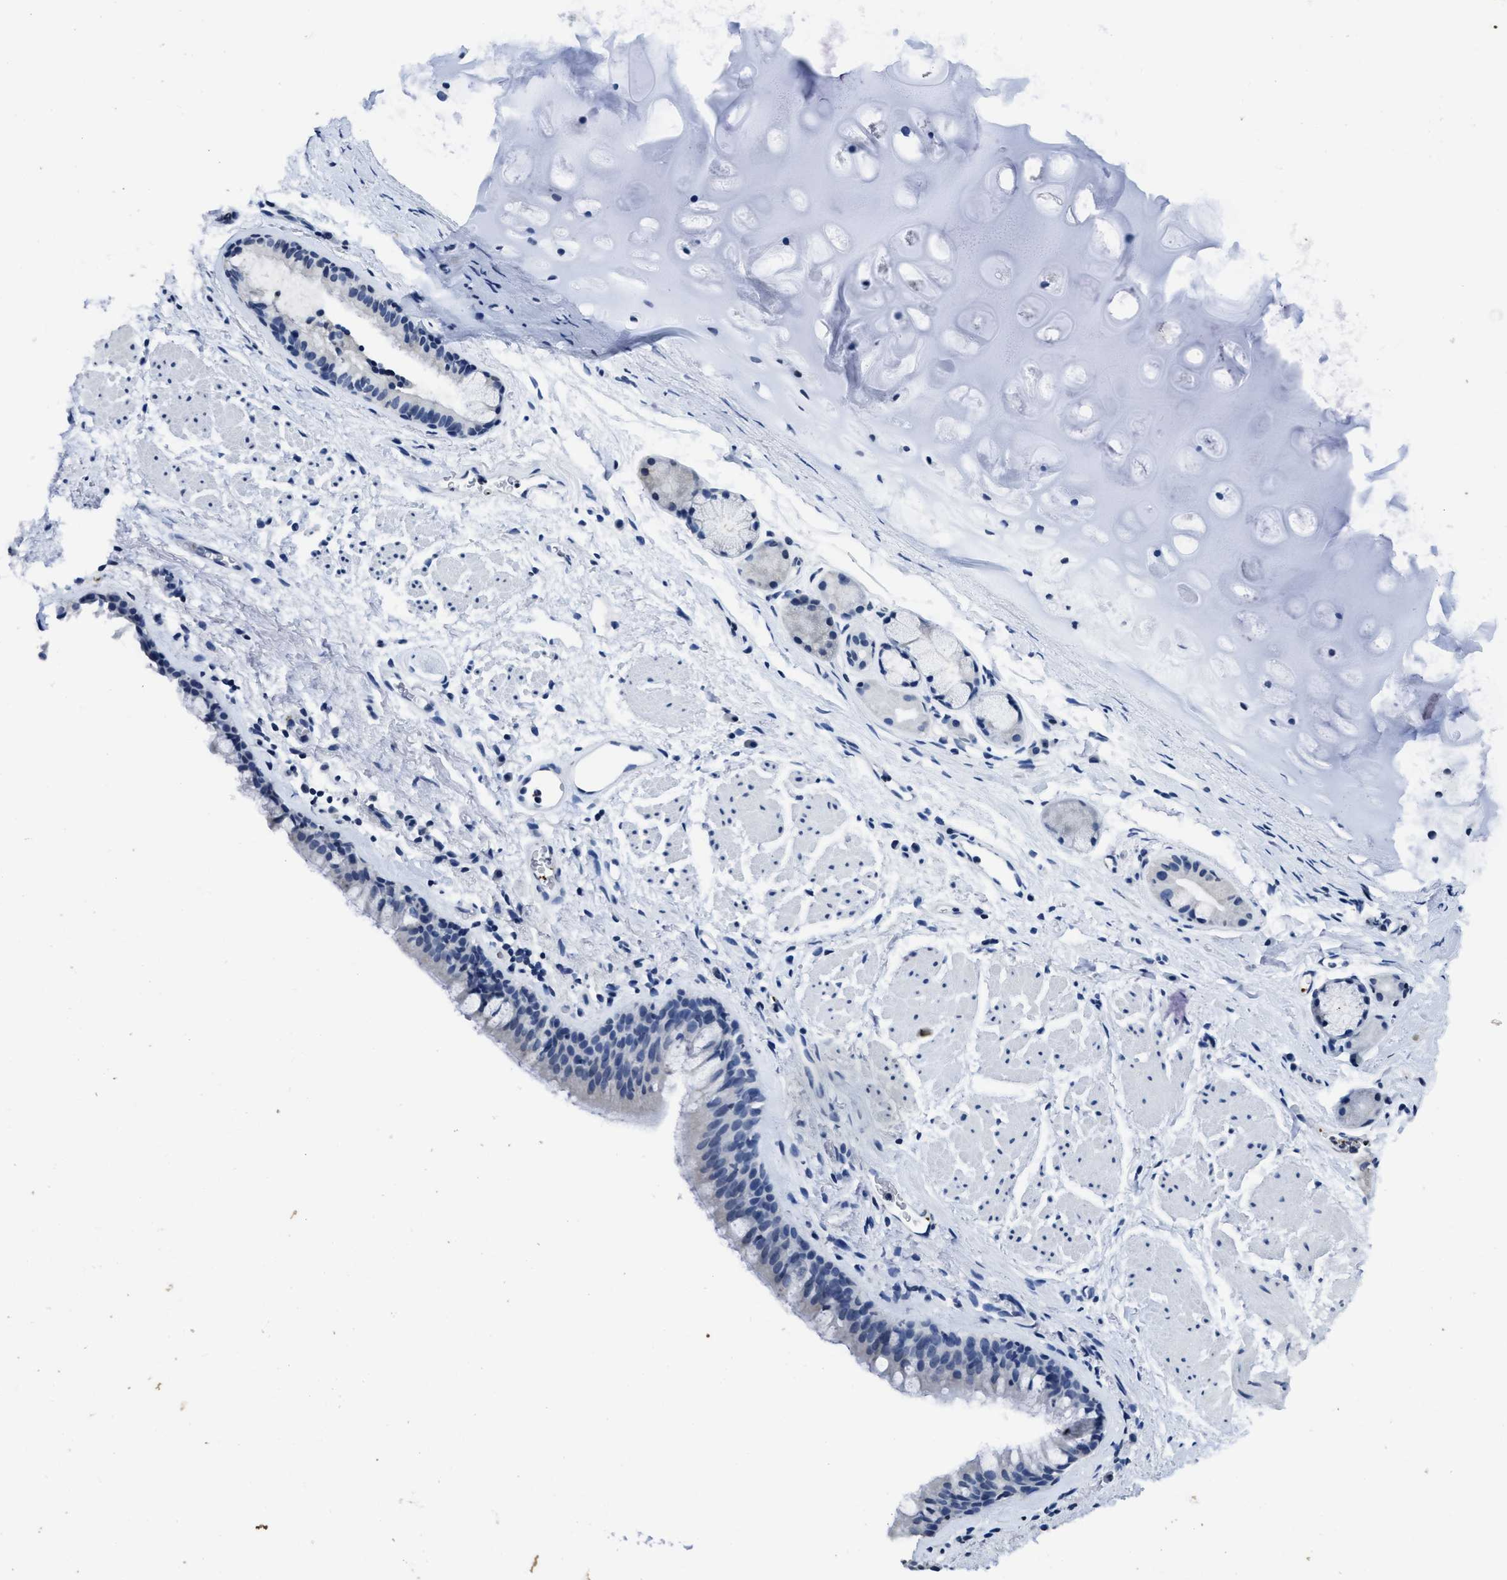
{"staining": {"intensity": "negative", "quantity": "none", "location": "none"}, "tissue": "bronchus", "cell_type": "Respiratory epithelial cells", "image_type": "normal", "snomed": [{"axis": "morphology", "description": "Normal tissue, NOS"}, {"axis": "topography", "description": "Cartilage tissue"}, {"axis": "topography", "description": "Bronchus"}], "caption": "This micrograph is of benign bronchus stained with immunohistochemistry (IHC) to label a protein in brown with the nuclei are counter-stained blue. There is no expression in respiratory epithelial cells. (Immunohistochemistry (ihc), brightfield microscopy, high magnification).", "gene": "ITGA2B", "patient": {"sex": "female", "age": 53}}